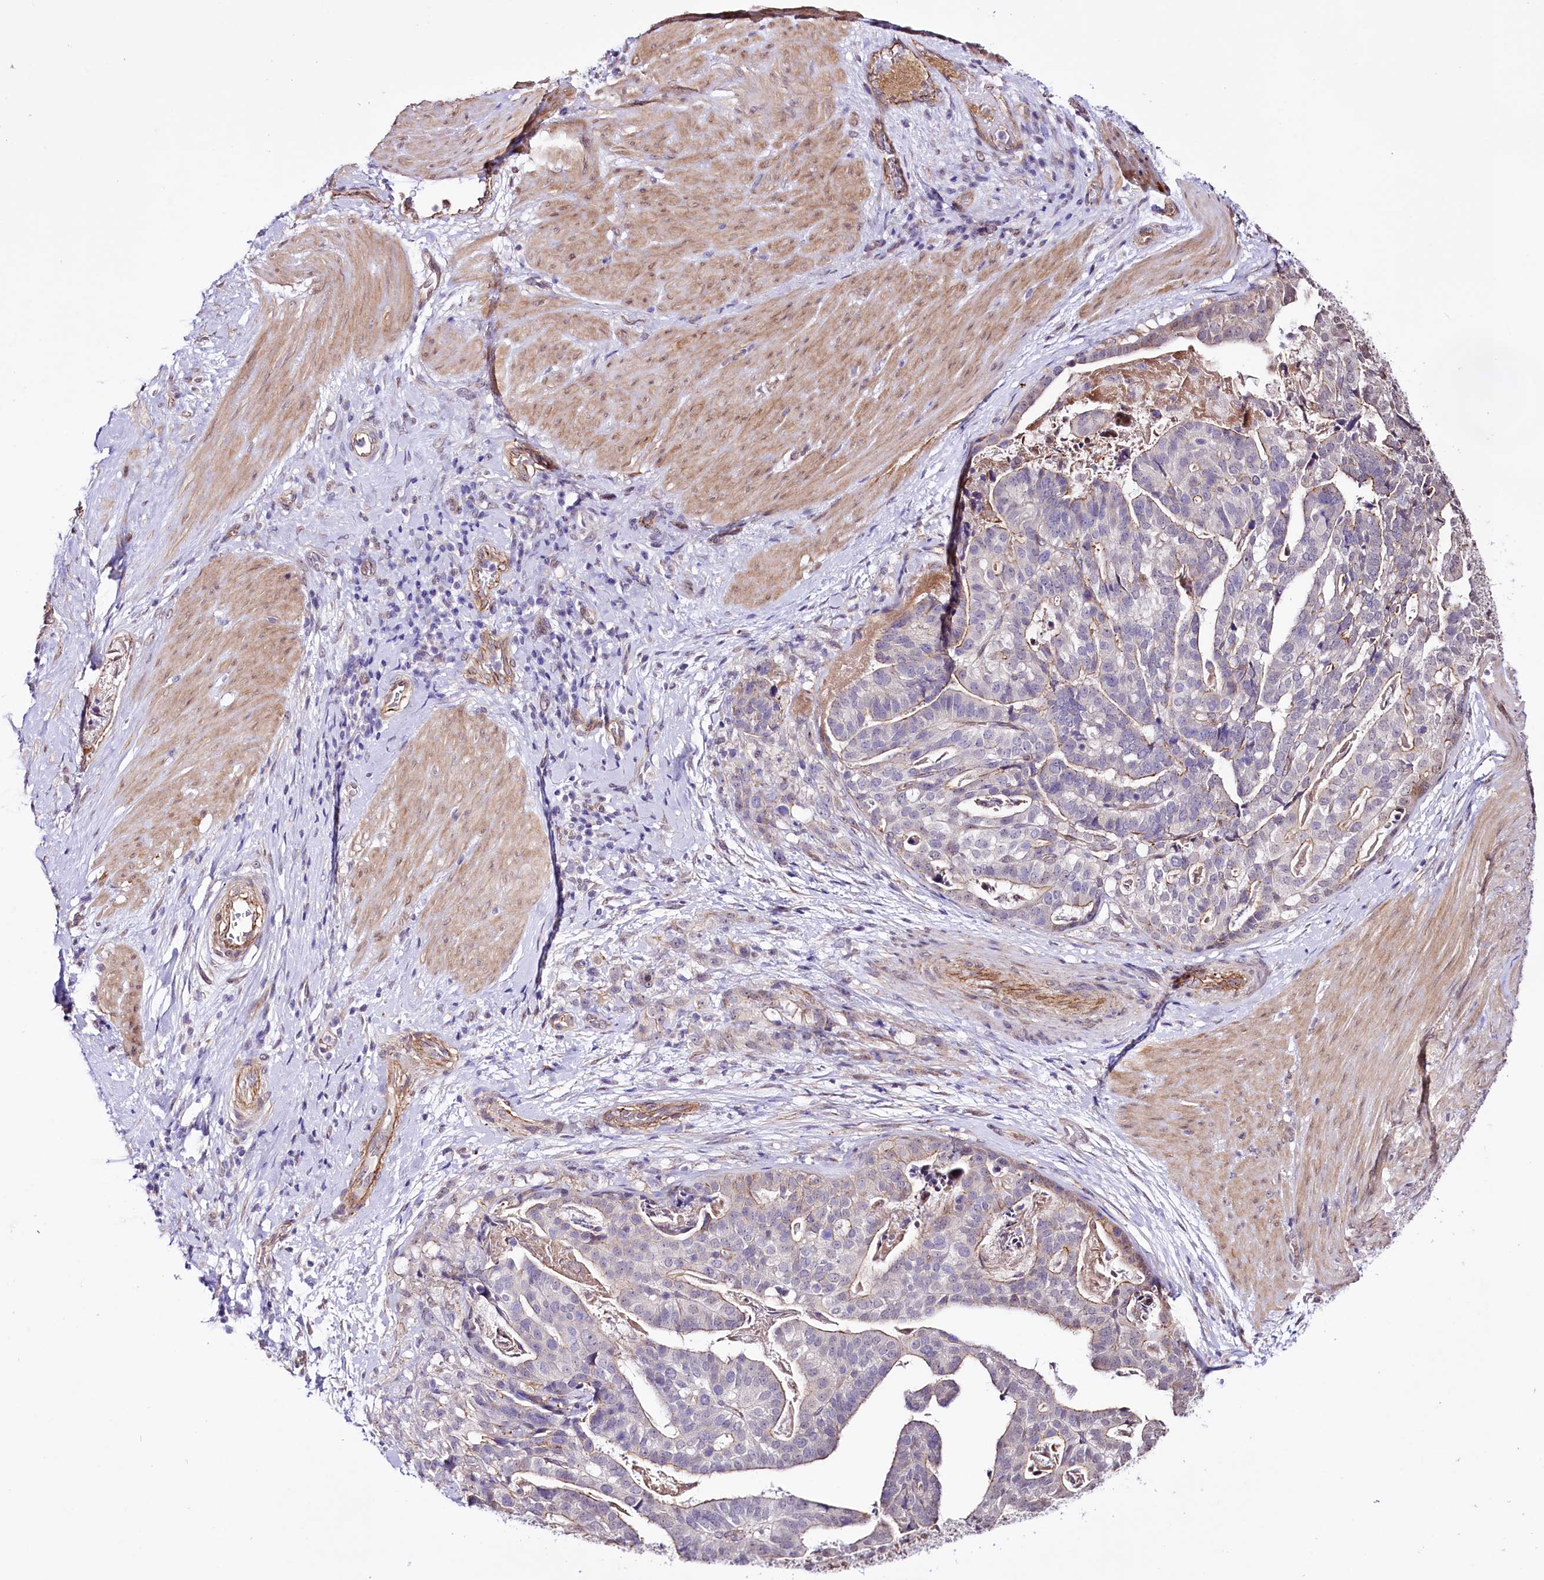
{"staining": {"intensity": "weak", "quantity": "<25%", "location": "cytoplasmic/membranous"}, "tissue": "stomach cancer", "cell_type": "Tumor cells", "image_type": "cancer", "snomed": [{"axis": "morphology", "description": "Adenocarcinoma, NOS"}, {"axis": "topography", "description": "Stomach"}], "caption": "IHC image of human adenocarcinoma (stomach) stained for a protein (brown), which demonstrates no positivity in tumor cells. (DAB IHC with hematoxylin counter stain).", "gene": "ST7", "patient": {"sex": "male", "age": 48}}